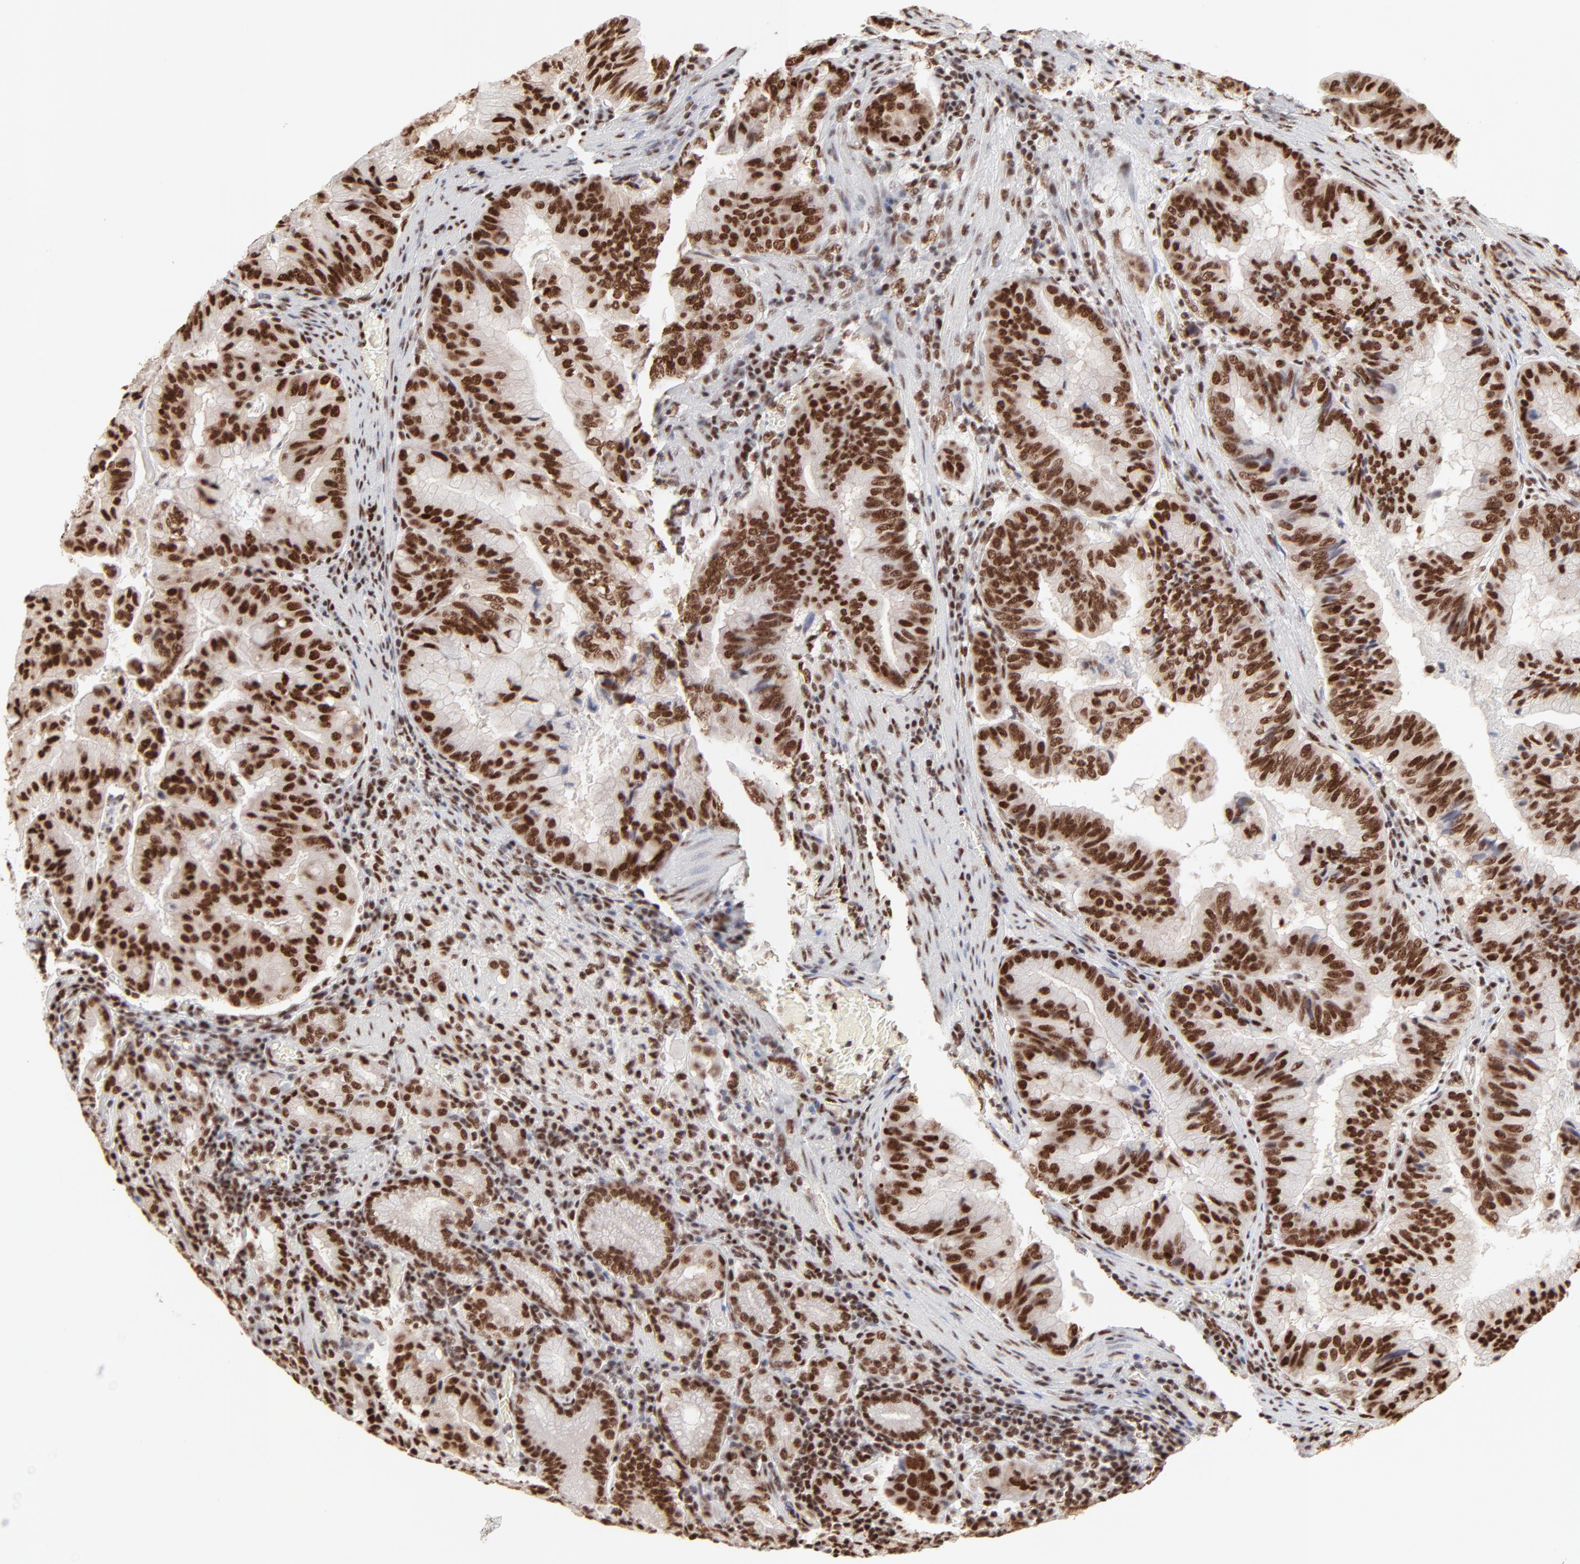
{"staining": {"intensity": "strong", "quantity": ">75%", "location": "nuclear"}, "tissue": "stomach cancer", "cell_type": "Tumor cells", "image_type": "cancer", "snomed": [{"axis": "morphology", "description": "Adenocarcinoma, NOS"}, {"axis": "topography", "description": "Stomach, upper"}], "caption": "Stomach cancer (adenocarcinoma) was stained to show a protein in brown. There is high levels of strong nuclear expression in about >75% of tumor cells.", "gene": "TARDBP", "patient": {"sex": "male", "age": 80}}